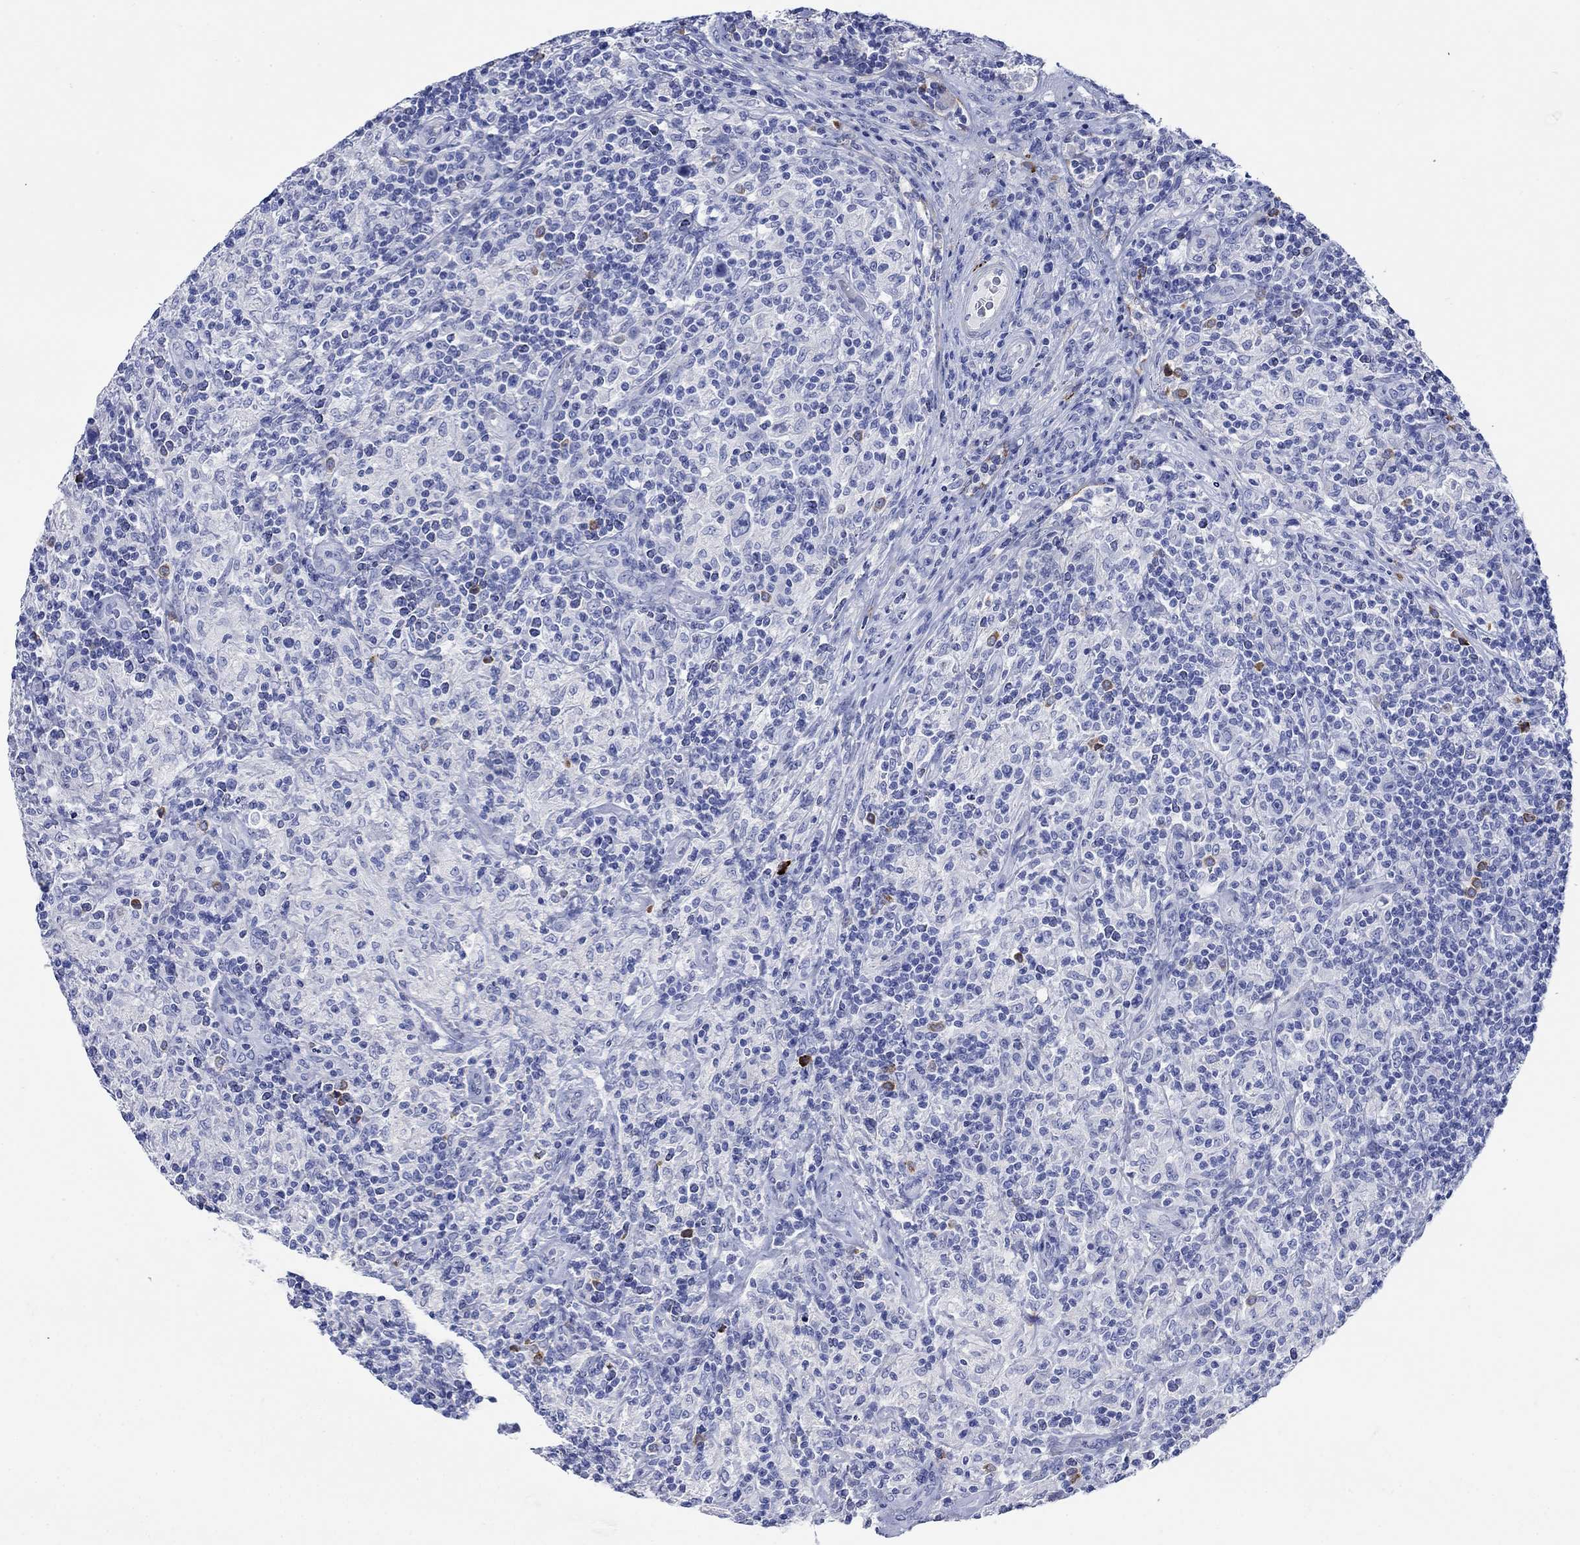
{"staining": {"intensity": "negative", "quantity": "none", "location": "none"}, "tissue": "lymphoma", "cell_type": "Tumor cells", "image_type": "cancer", "snomed": [{"axis": "morphology", "description": "Hodgkin's disease, NOS"}, {"axis": "topography", "description": "Lymph node"}], "caption": "IHC photomicrograph of human Hodgkin's disease stained for a protein (brown), which exhibits no staining in tumor cells. (DAB IHC visualized using brightfield microscopy, high magnification).", "gene": "P2RY6", "patient": {"sex": "male", "age": 70}}